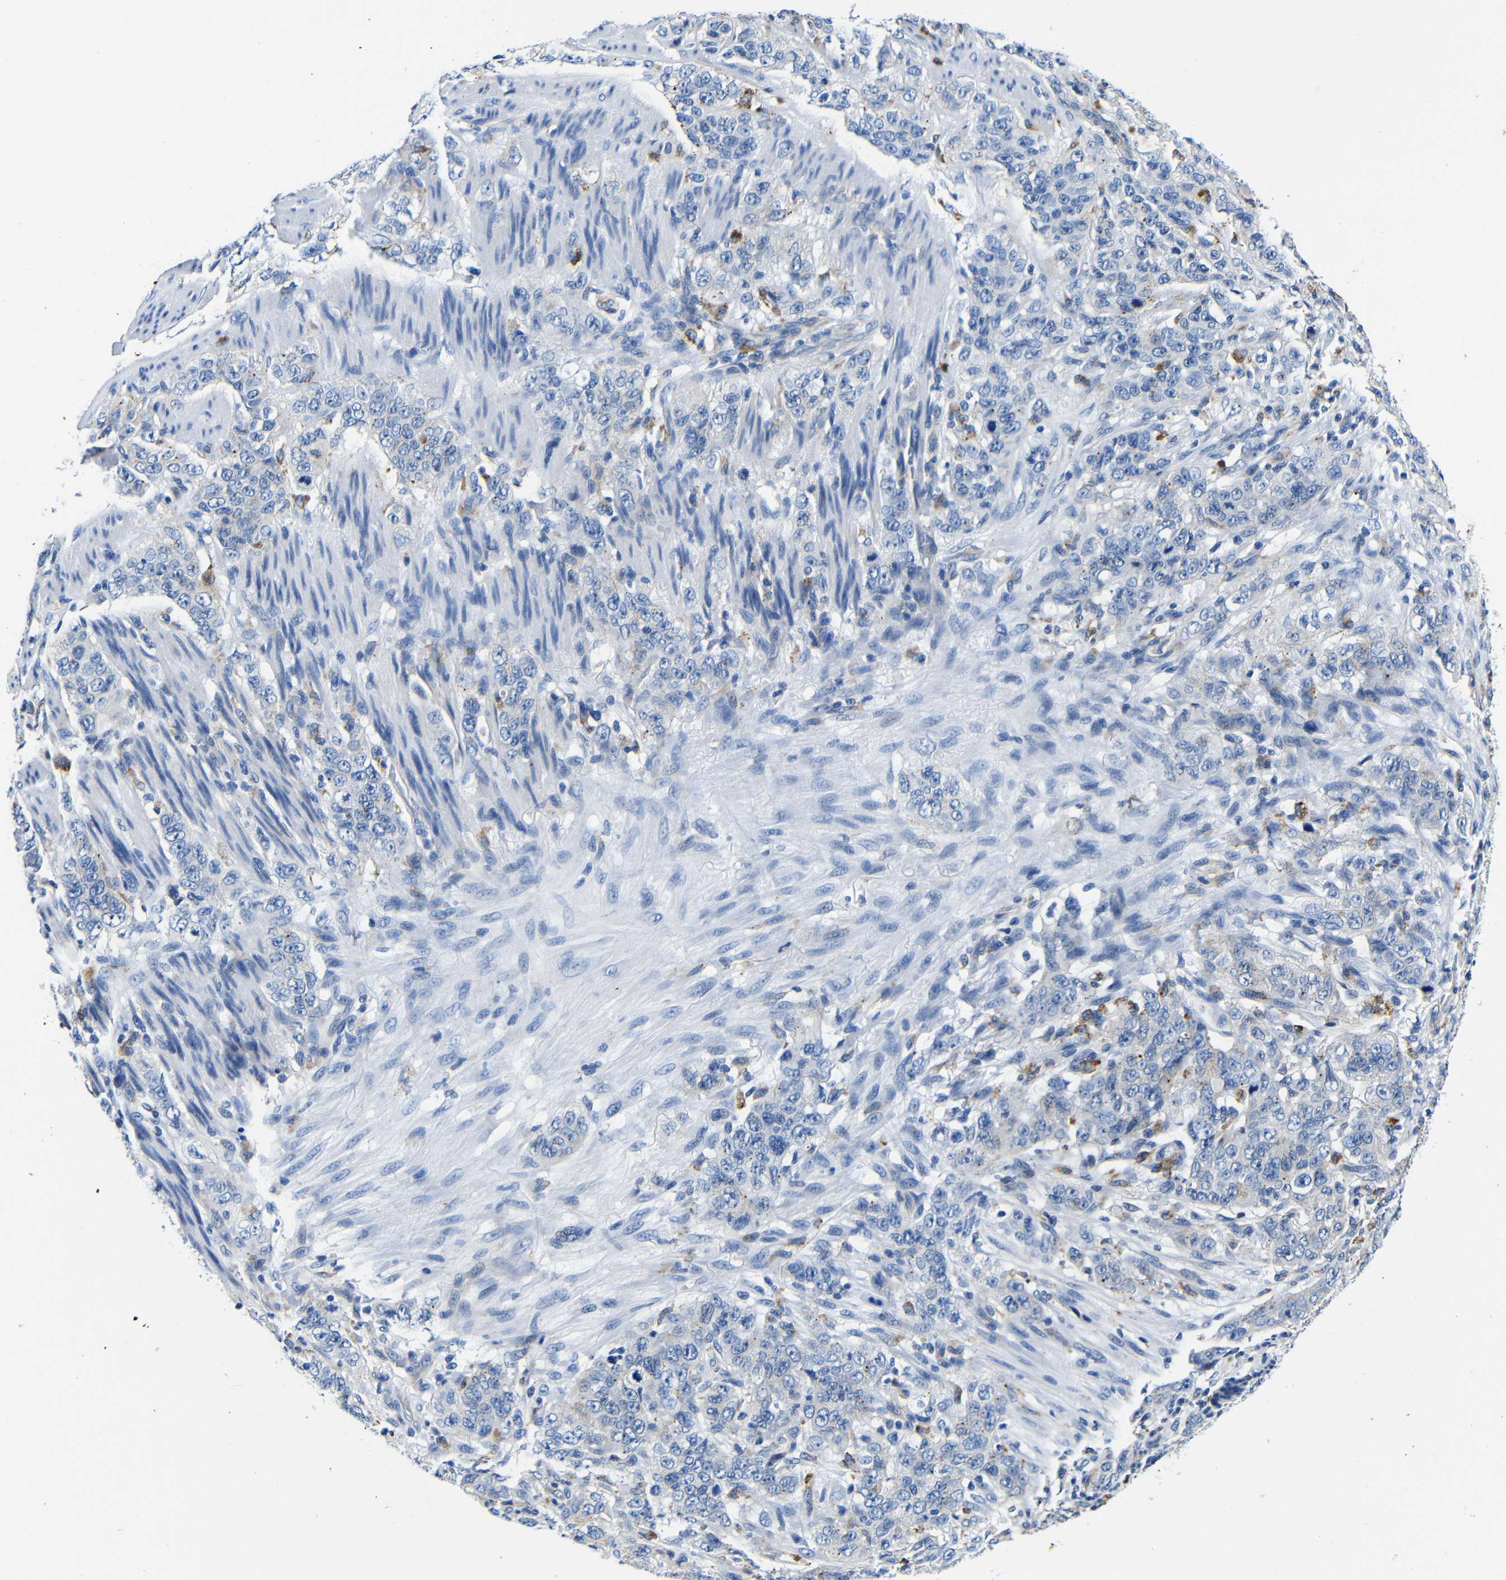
{"staining": {"intensity": "negative", "quantity": "none", "location": "none"}, "tissue": "stomach cancer", "cell_type": "Tumor cells", "image_type": "cancer", "snomed": [{"axis": "morphology", "description": "Adenocarcinoma, NOS"}, {"axis": "topography", "description": "Stomach"}], "caption": "A histopathology image of human stomach cancer is negative for staining in tumor cells.", "gene": "GIMAP2", "patient": {"sex": "male", "age": 48}}